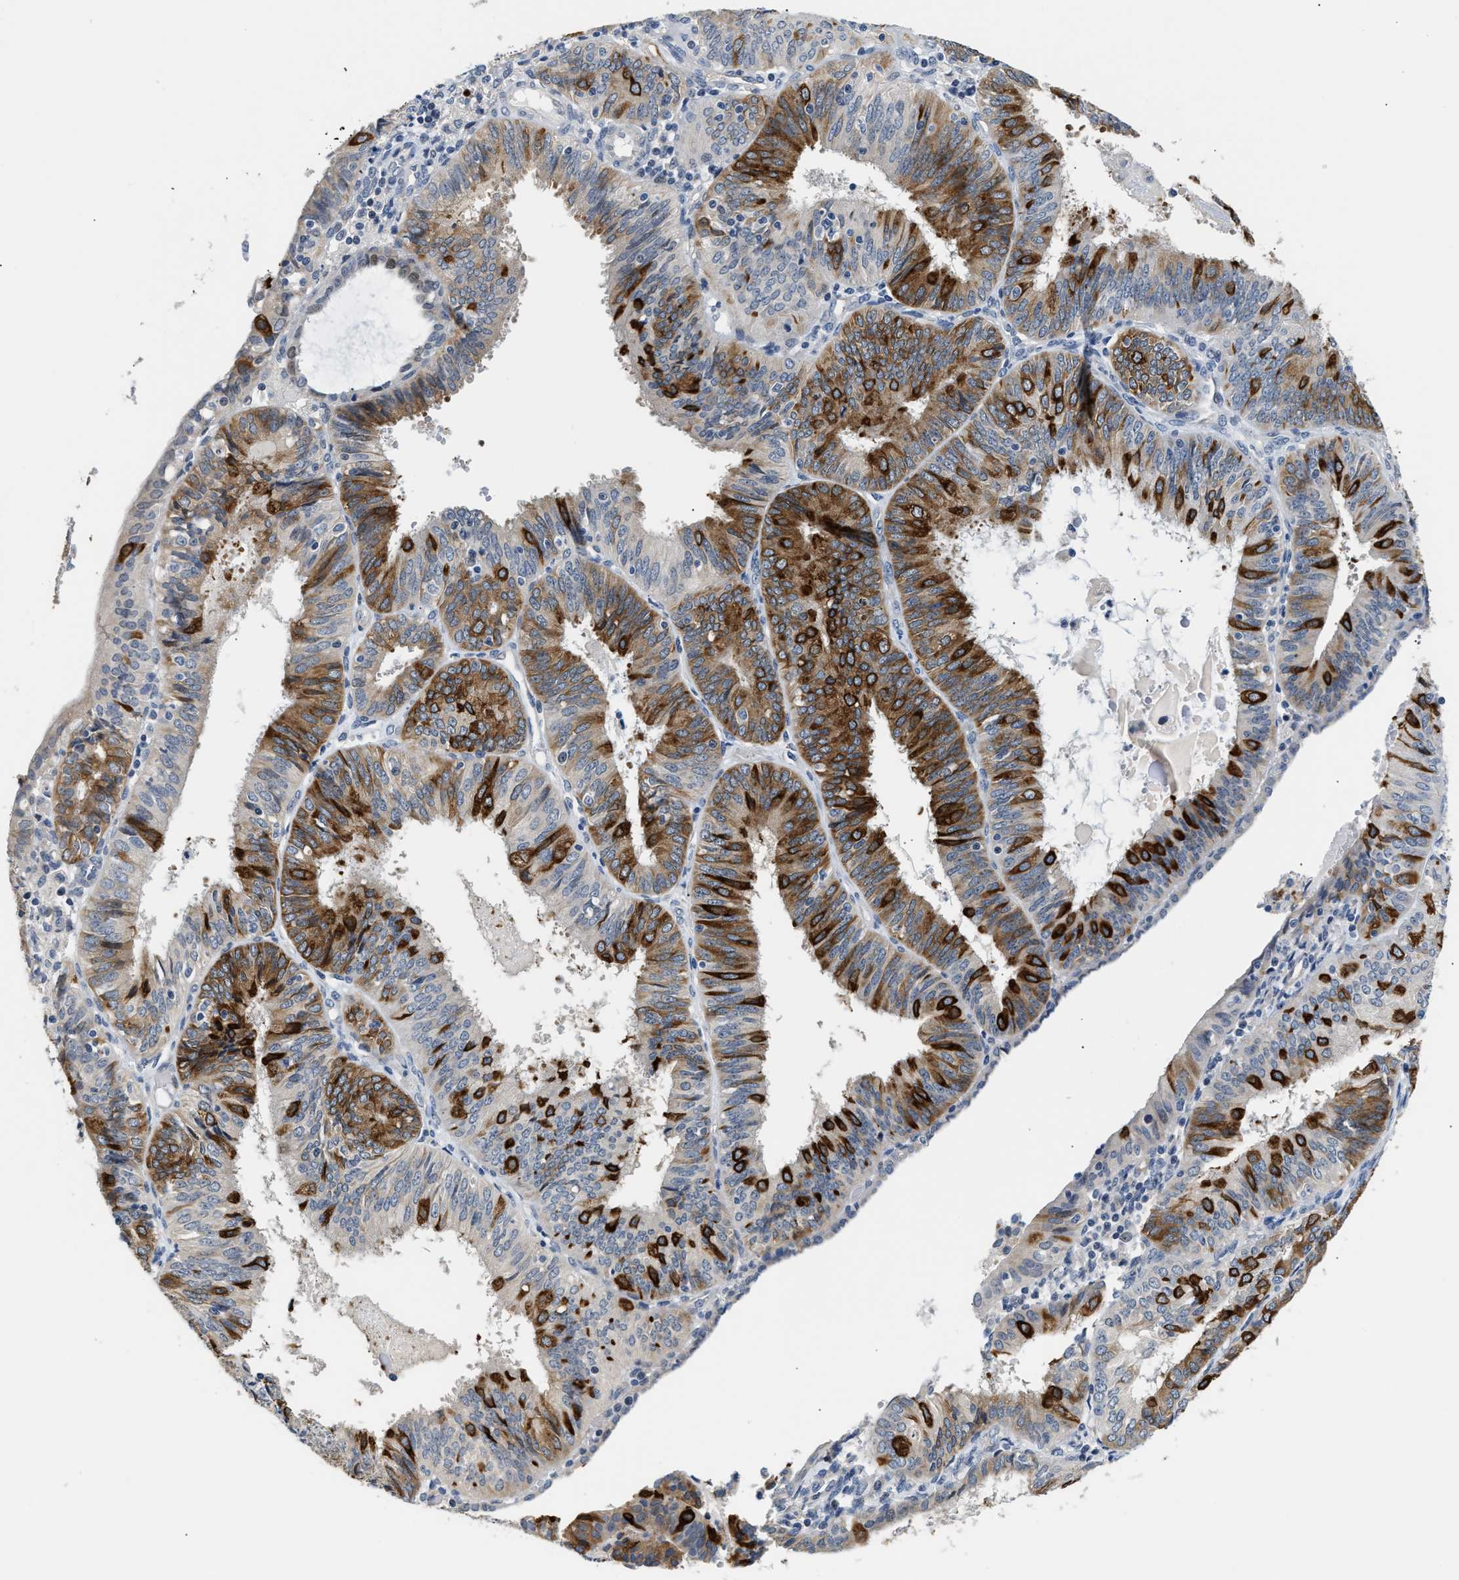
{"staining": {"intensity": "strong", "quantity": ">75%", "location": "cytoplasmic/membranous"}, "tissue": "endometrial cancer", "cell_type": "Tumor cells", "image_type": "cancer", "snomed": [{"axis": "morphology", "description": "Adenocarcinoma, NOS"}, {"axis": "topography", "description": "Endometrium"}], "caption": "Immunohistochemical staining of adenocarcinoma (endometrial) reveals high levels of strong cytoplasmic/membranous protein positivity in about >75% of tumor cells.", "gene": "CLGN", "patient": {"sex": "female", "age": 58}}